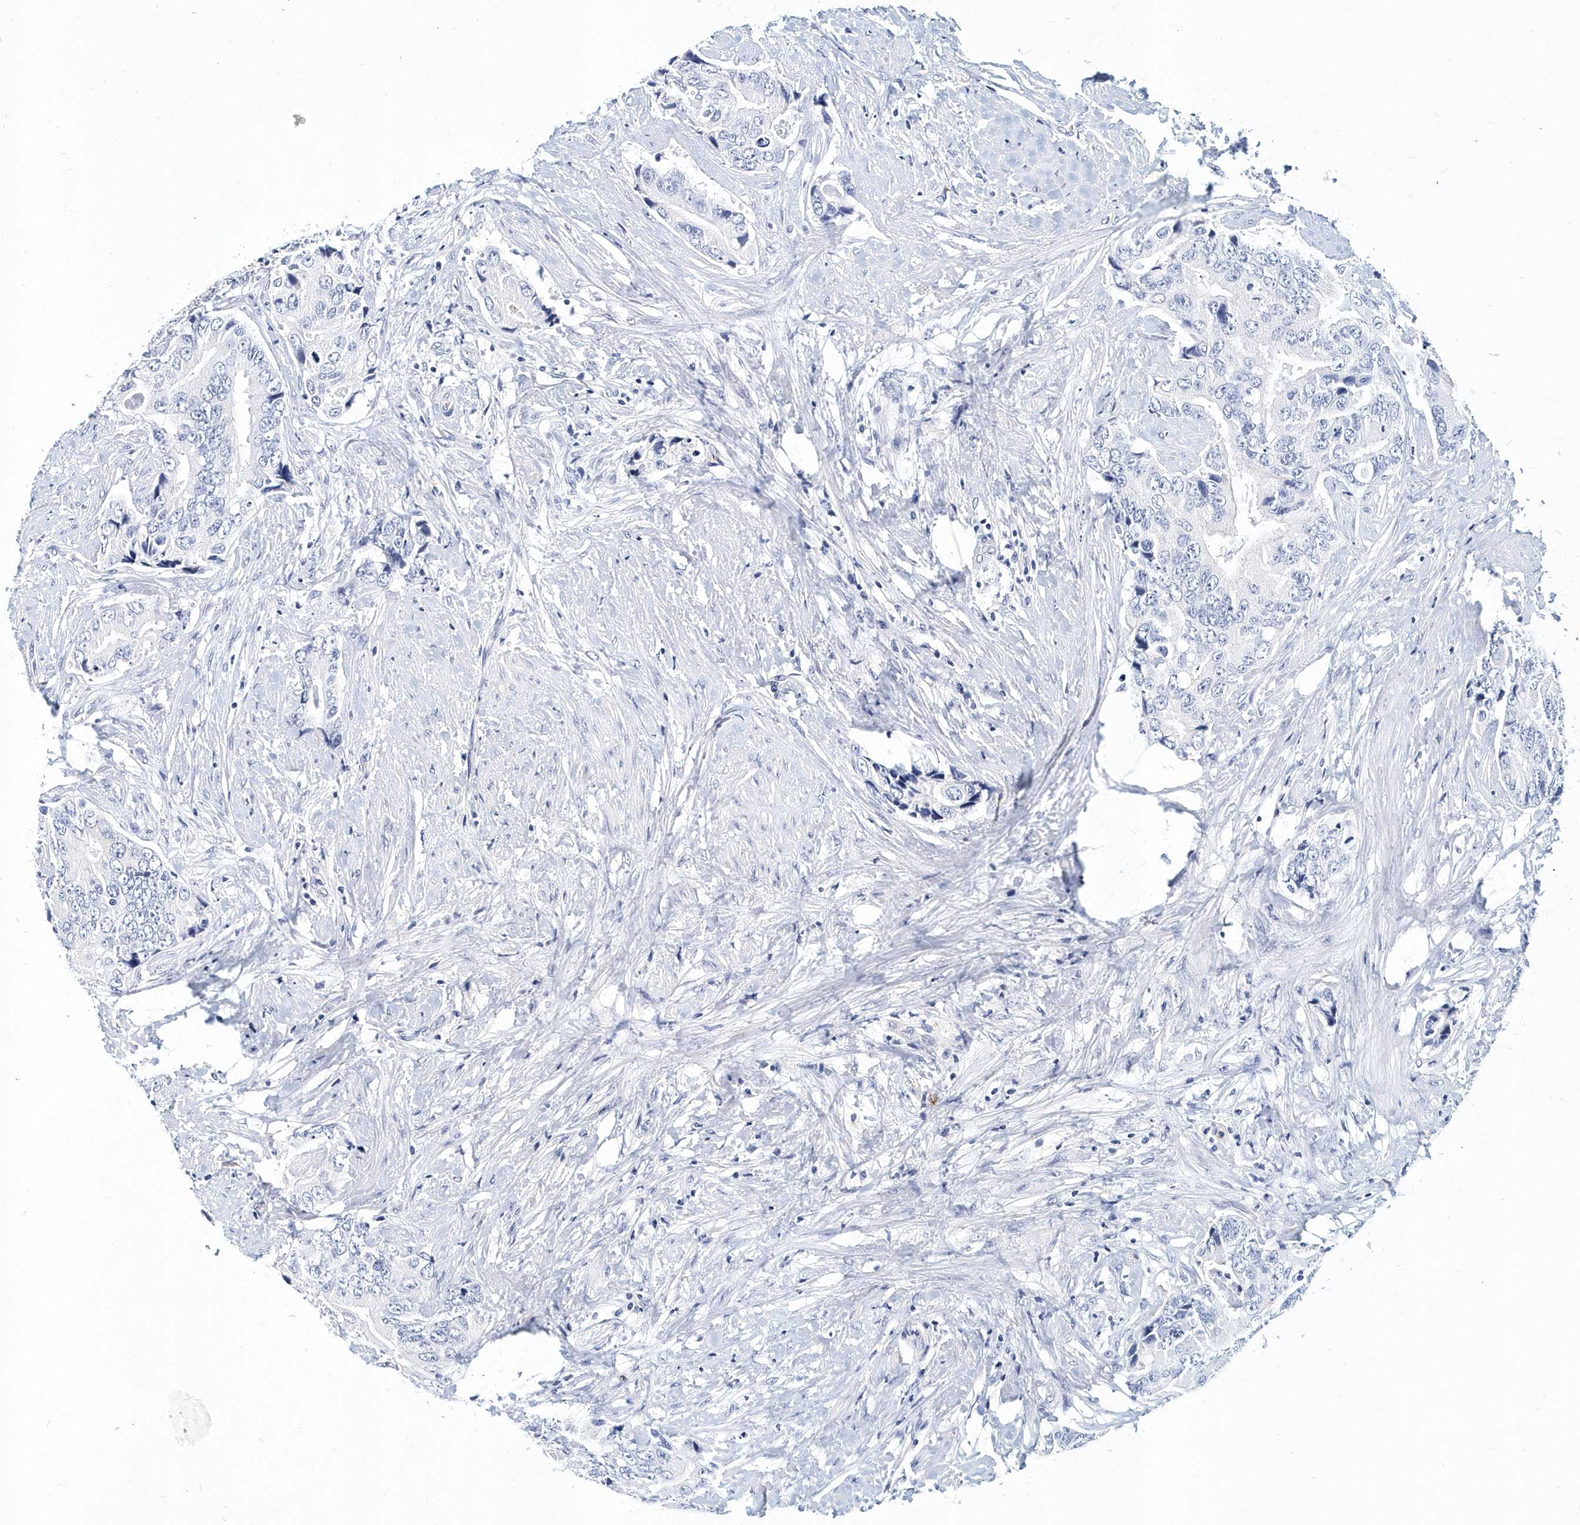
{"staining": {"intensity": "negative", "quantity": "none", "location": "none"}, "tissue": "prostate cancer", "cell_type": "Tumor cells", "image_type": "cancer", "snomed": [{"axis": "morphology", "description": "Adenocarcinoma, High grade"}, {"axis": "topography", "description": "Prostate"}], "caption": "DAB immunohistochemical staining of prostate high-grade adenocarcinoma demonstrates no significant staining in tumor cells. Brightfield microscopy of immunohistochemistry stained with DAB (brown) and hematoxylin (blue), captured at high magnification.", "gene": "ITGA2B", "patient": {"sex": "male", "age": 70}}